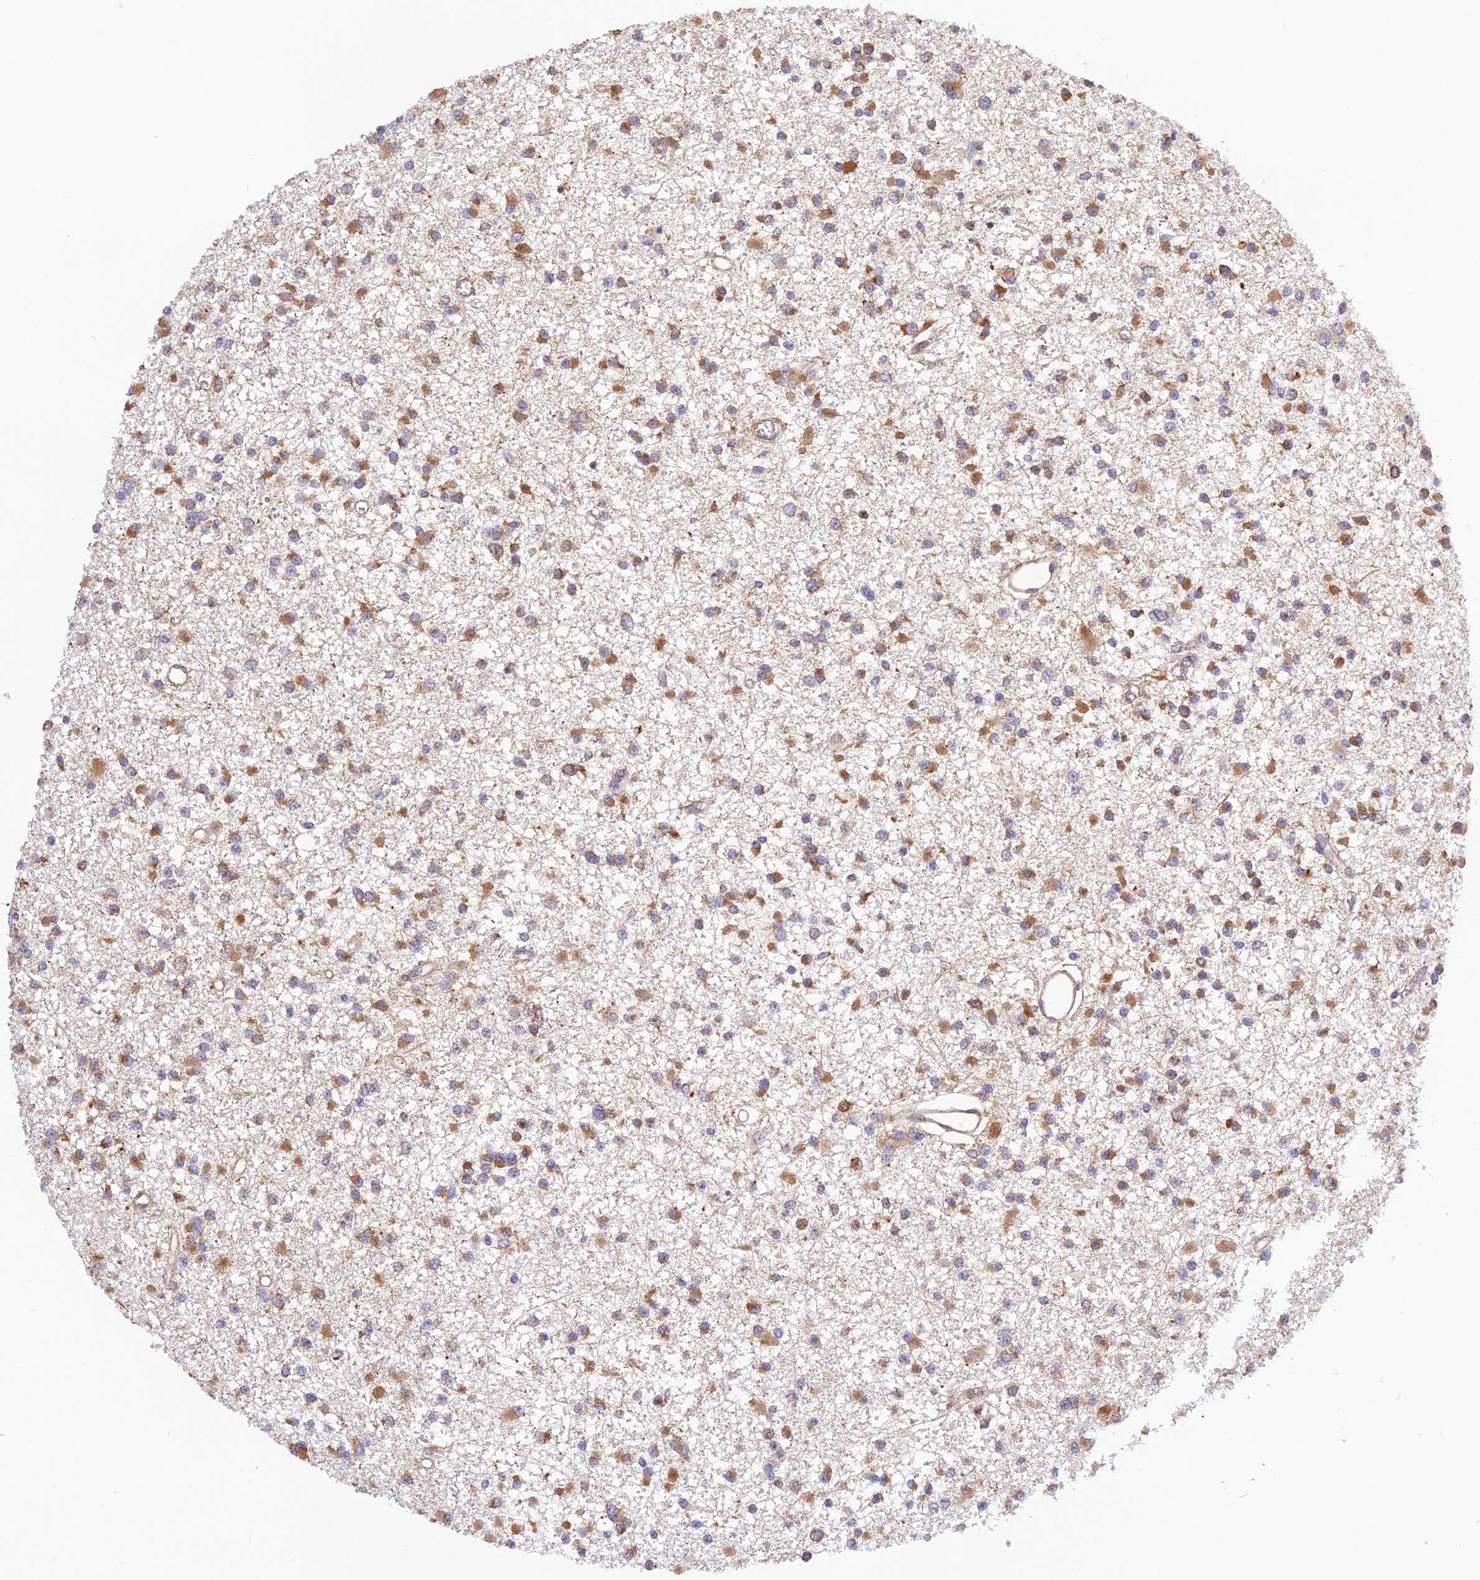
{"staining": {"intensity": "moderate", "quantity": ">75%", "location": "cytoplasmic/membranous"}, "tissue": "glioma", "cell_type": "Tumor cells", "image_type": "cancer", "snomed": [{"axis": "morphology", "description": "Glioma, malignant, Low grade"}, {"axis": "topography", "description": "Brain"}], "caption": "Malignant glioma (low-grade) stained for a protein shows moderate cytoplasmic/membranous positivity in tumor cells. Using DAB (brown) and hematoxylin (blue) stains, captured at high magnification using brightfield microscopy.", "gene": "RPL5", "patient": {"sex": "female", "age": 22}}